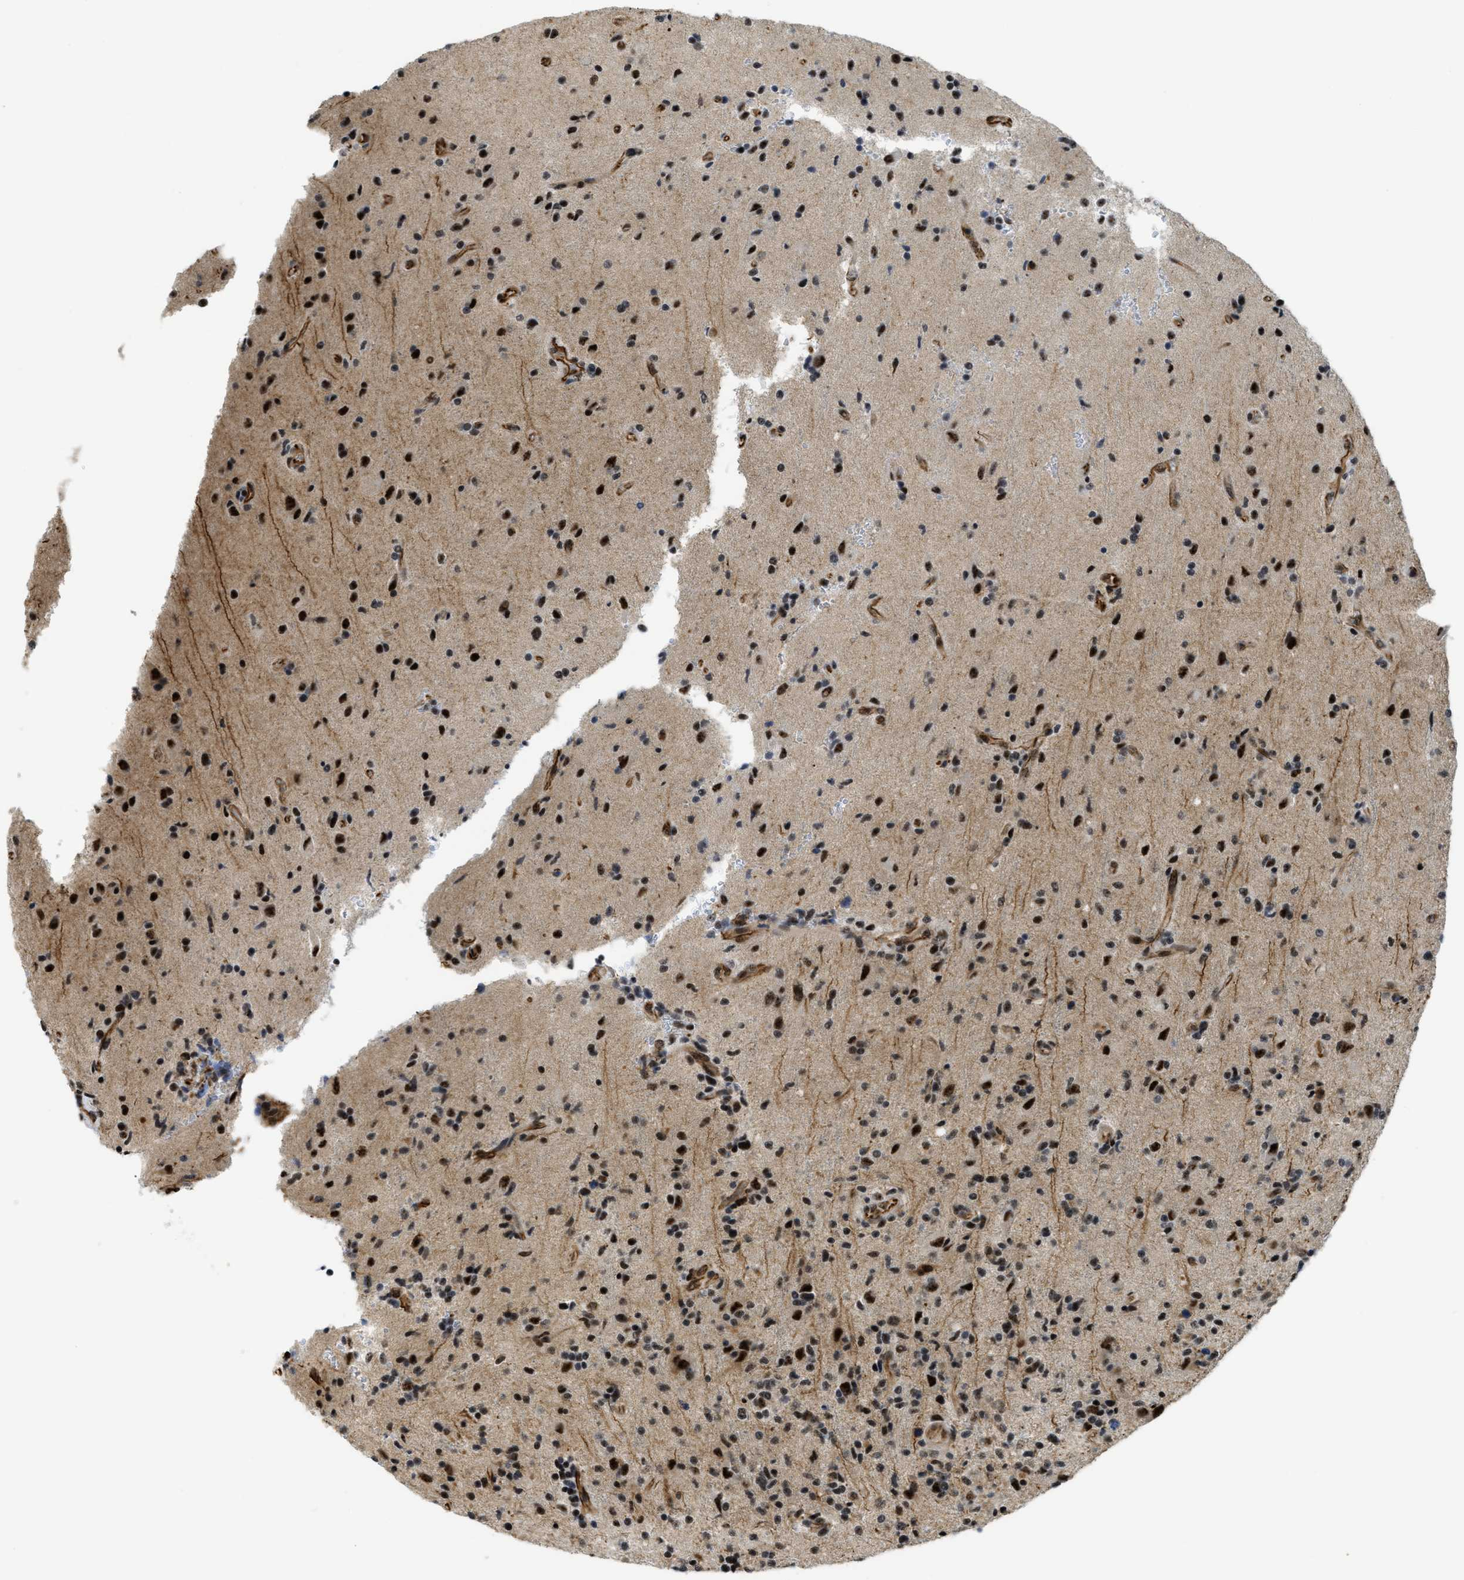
{"staining": {"intensity": "strong", "quantity": ">75%", "location": "nuclear"}, "tissue": "glioma", "cell_type": "Tumor cells", "image_type": "cancer", "snomed": [{"axis": "morphology", "description": "Glioma, malignant, High grade"}, {"axis": "topography", "description": "Brain"}], "caption": "The image demonstrates staining of glioma, revealing strong nuclear protein staining (brown color) within tumor cells.", "gene": "LRRC8B", "patient": {"sex": "male", "age": 72}}